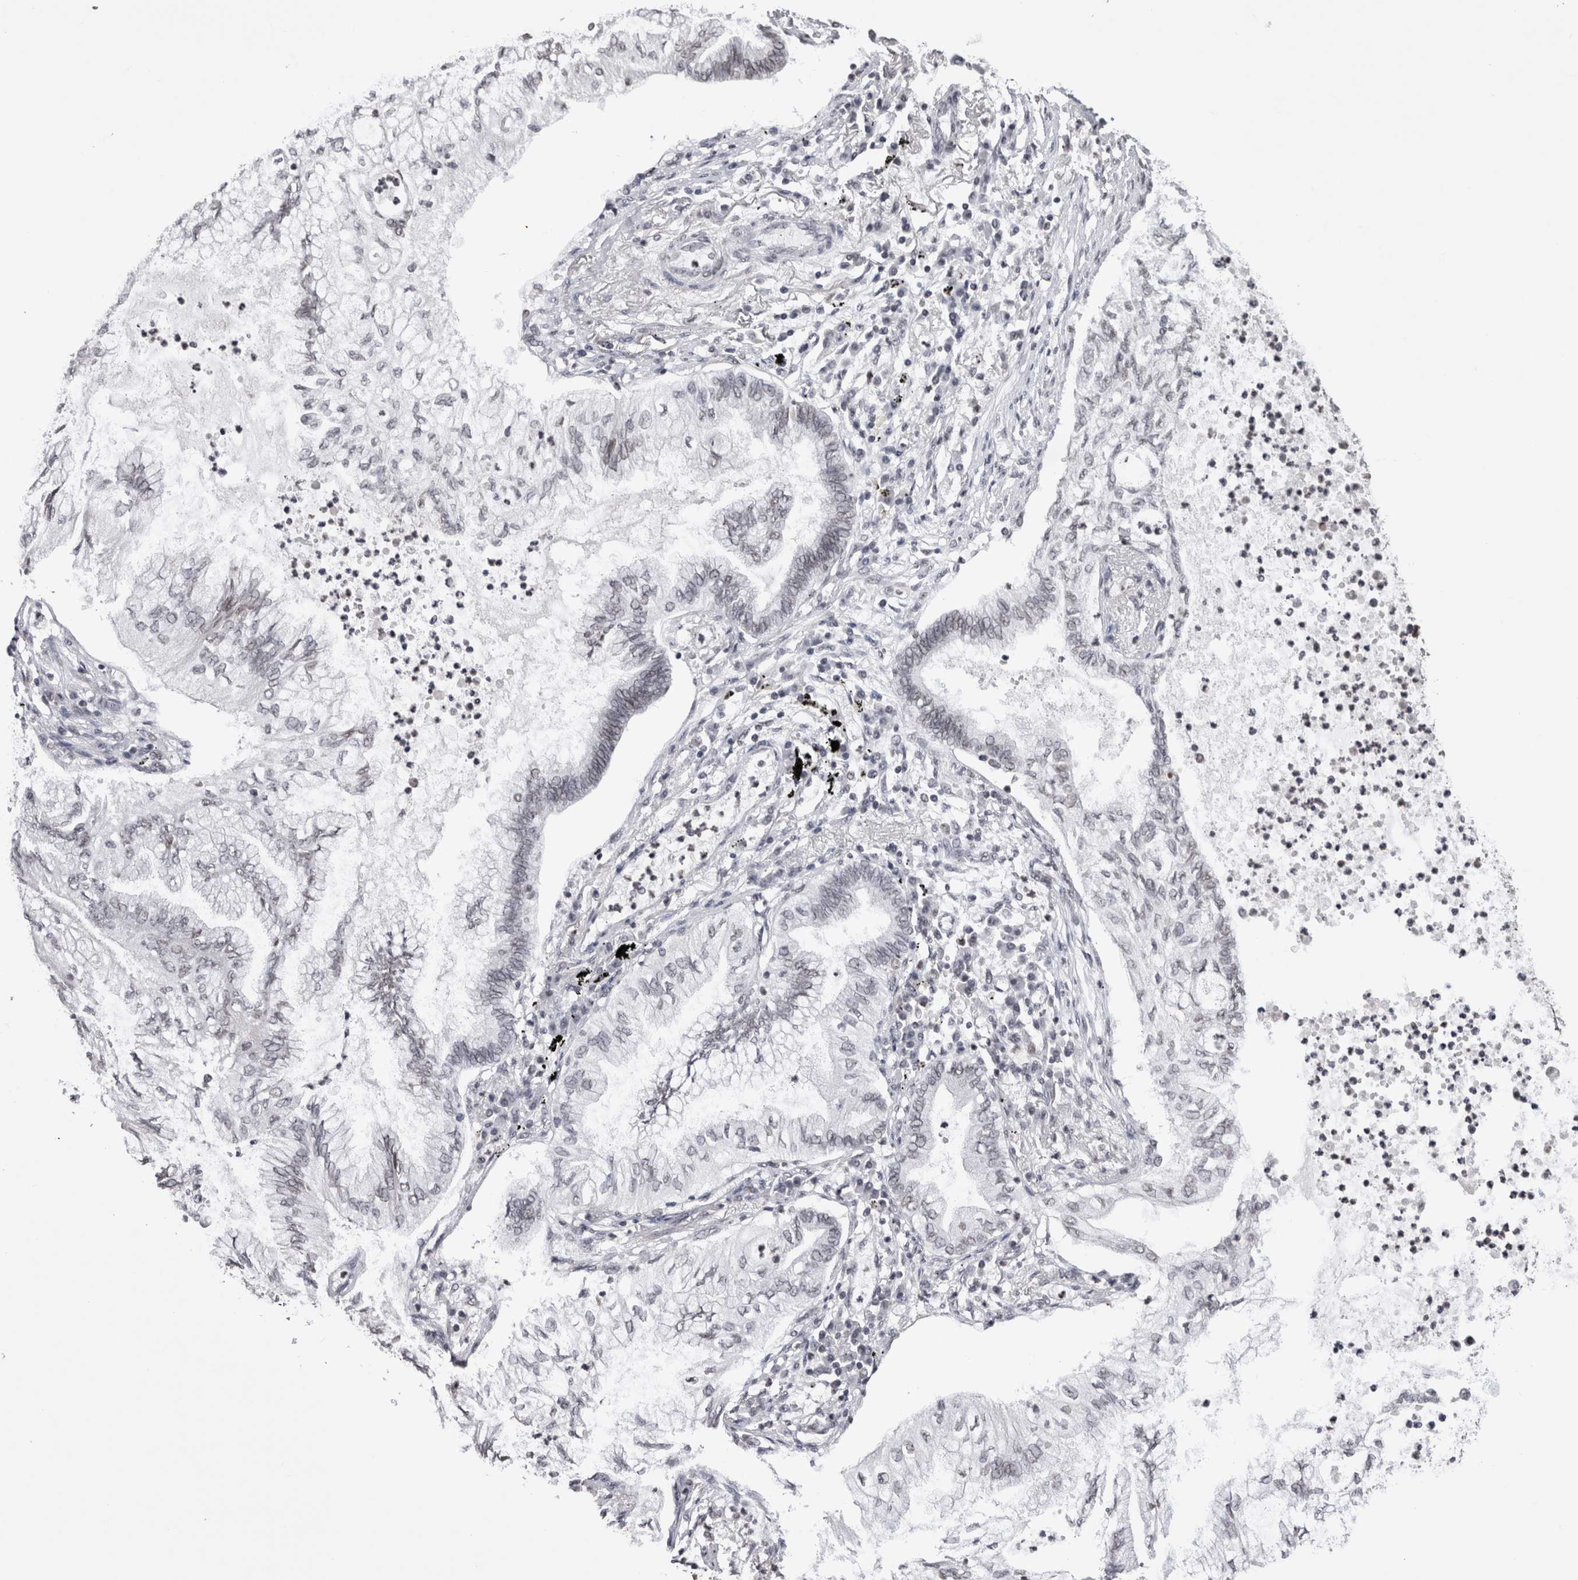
{"staining": {"intensity": "negative", "quantity": "none", "location": "none"}, "tissue": "lung cancer", "cell_type": "Tumor cells", "image_type": "cancer", "snomed": [{"axis": "morphology", "description": "Normal tissue, NOS"}, {"axis": "morphology", "description": "Adenocarcinoma, NOS"}, {"axis": "topography", "description": "Bronchus"}, {"axis": "topography", "description": "Lung"}], "caption": "This is a histopathology image of IHC staining of lung cancer, which shows no expression in tumor cells. (DAB (3,3'-diaminobenzidine) IHC with hematoxylin counter stain).", "gene": "SMC1A", "patient": {"sex": "female", "age": 70}}